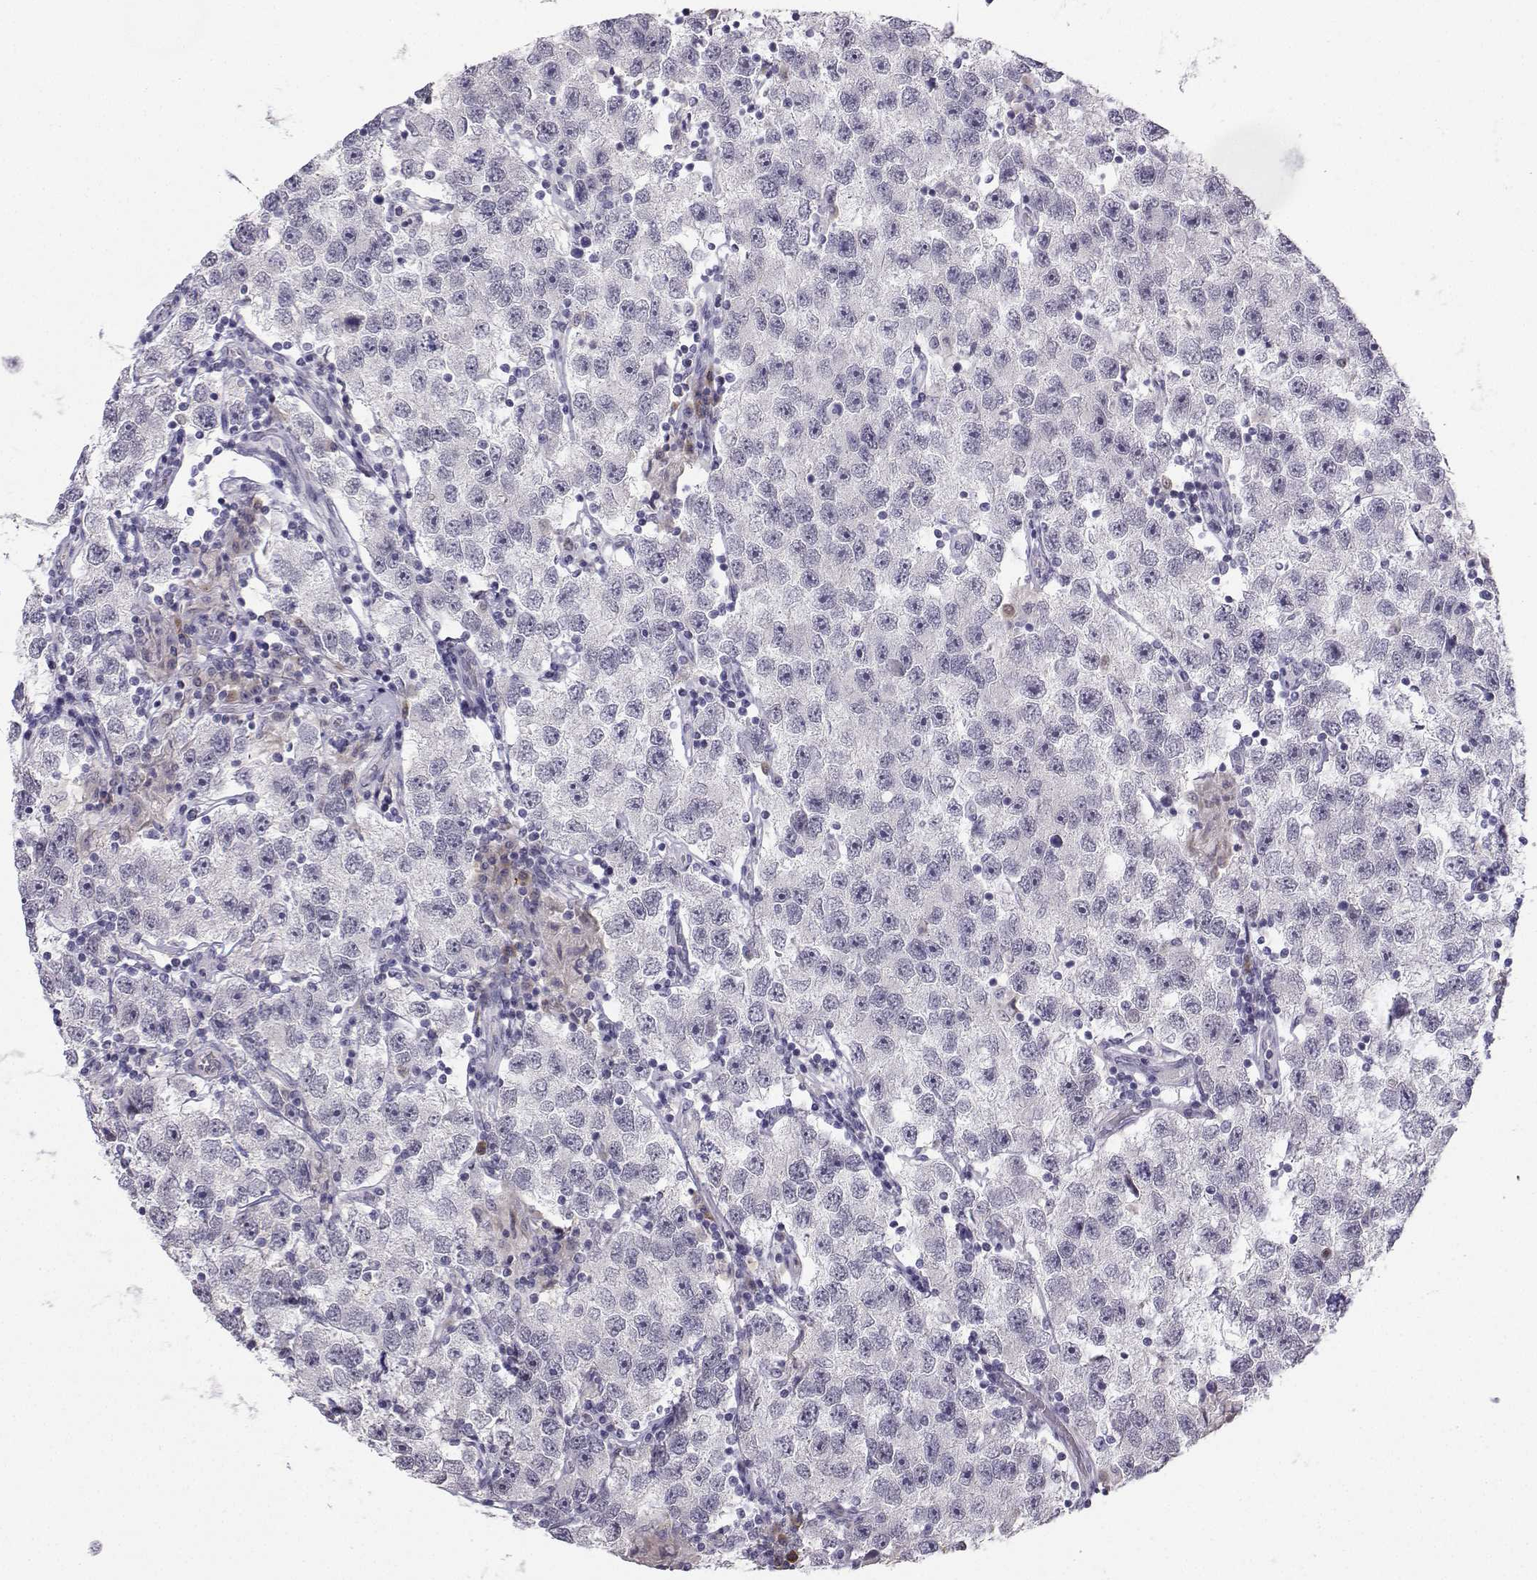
{"staining": {"intensity": "negative", "quantity": "none", "location": "none"}, "tissue": "testis cancer", "cell_type": "Tumor cells", "image_type": "cancer", "snomed": [{"axis": "morphology", "description": "Seminoma, NOS"}, {"axis": "topography", "description": "Testis"}], "caption": "Immunohistochemical staining of human testis seminoma exhibits no significant staining in tumor cells.", "gene": "CALY", "patient": {"sex": "male", "age": 26}}